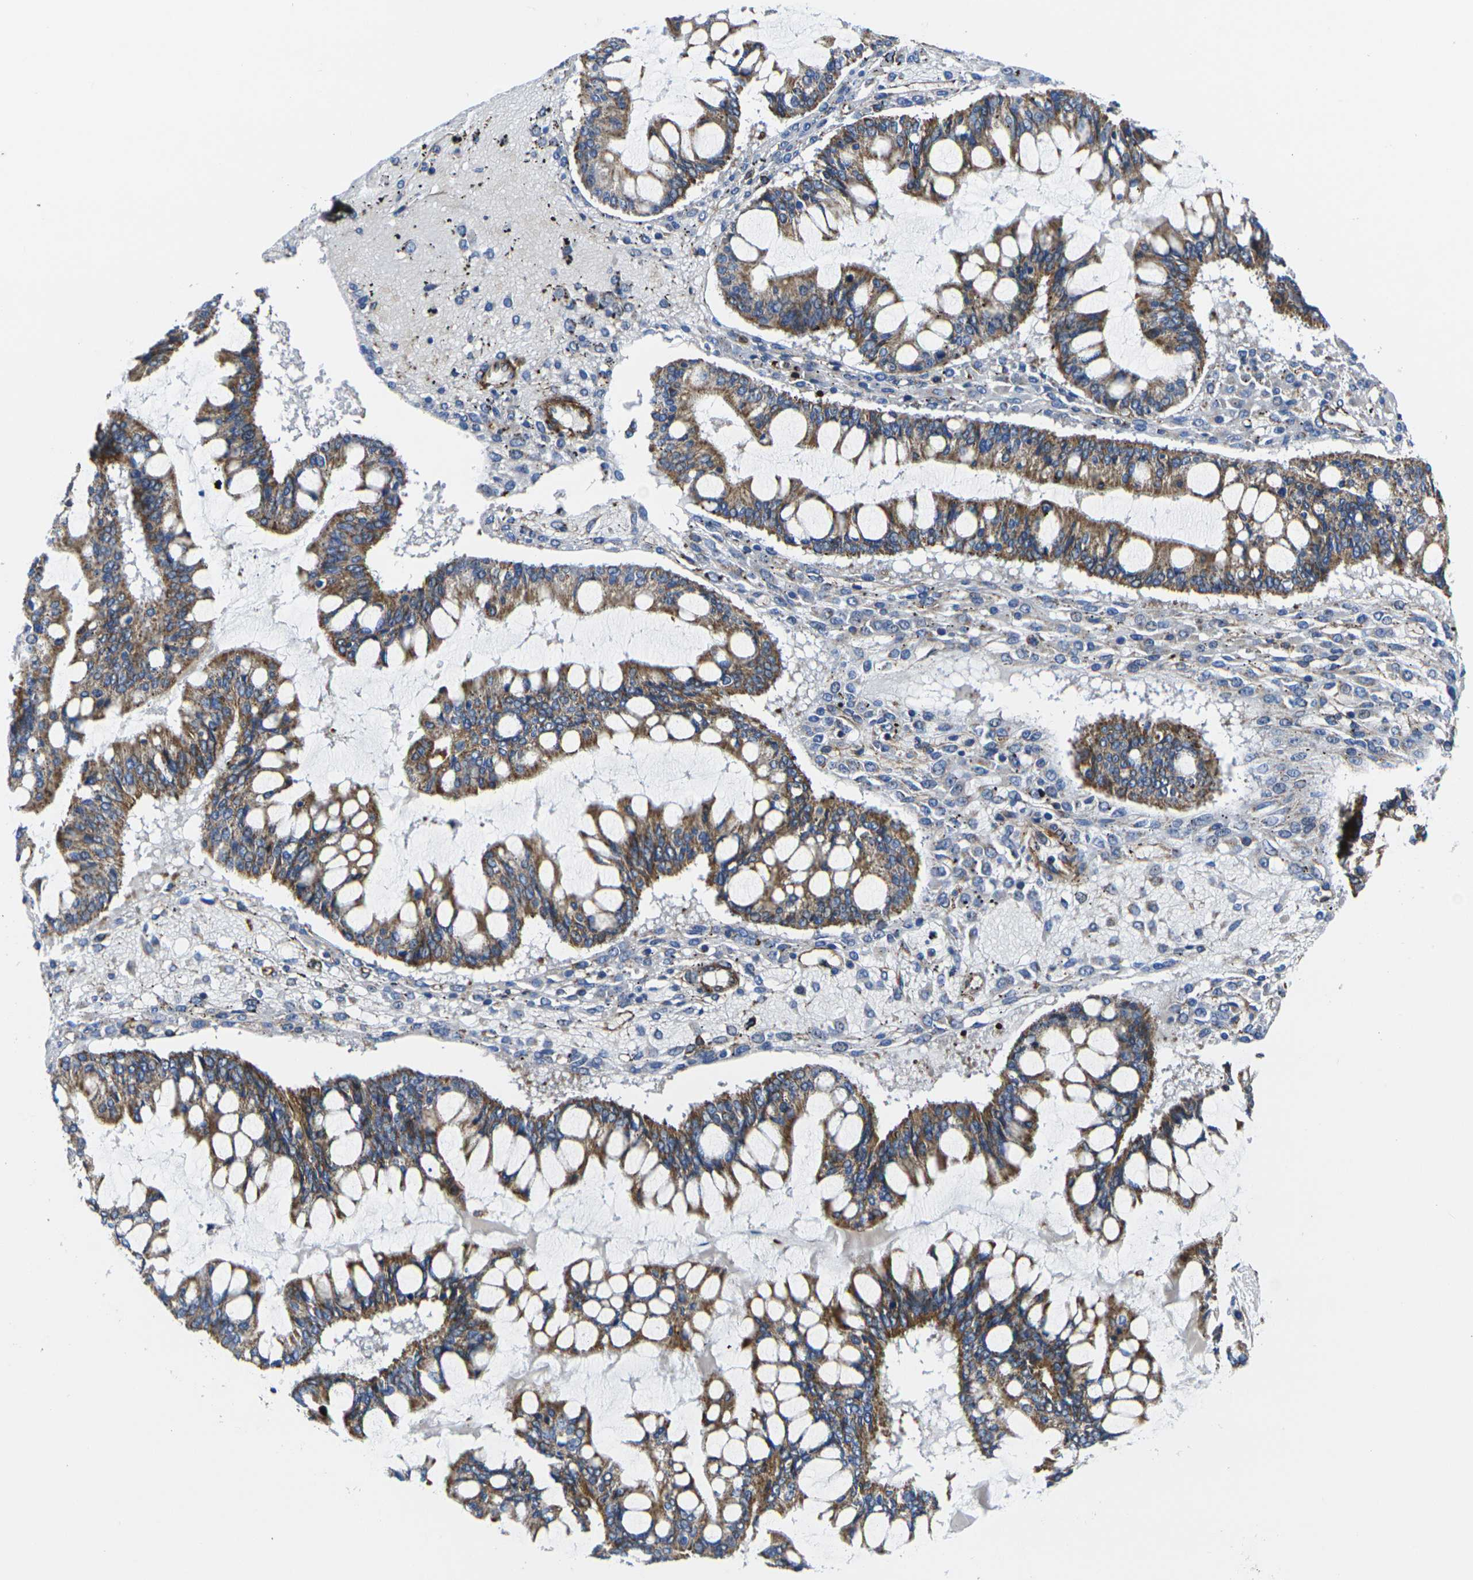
{"staining": {"intensity": "moderate", "quantity": ">75%", "location": "cytoplasmic/membranous"}, "tissue": "ovarian cancer", "cell_type": "Tumor cells", "image_type": "cancer", "snomed": [{"axis": "morphology", "description": "Cystadenocarcinoma, mucinous, NOS"}, {"axis": "topography", "description": "Ovary"}], "caption": "Immunohistochemical staining of ovarian cancer demonstrates moderate cytoplasmic/membranous protein staining in about >75% of tumor cells.", "gene": "GPR4", "patient": {"sex": "female", "age": 73}}